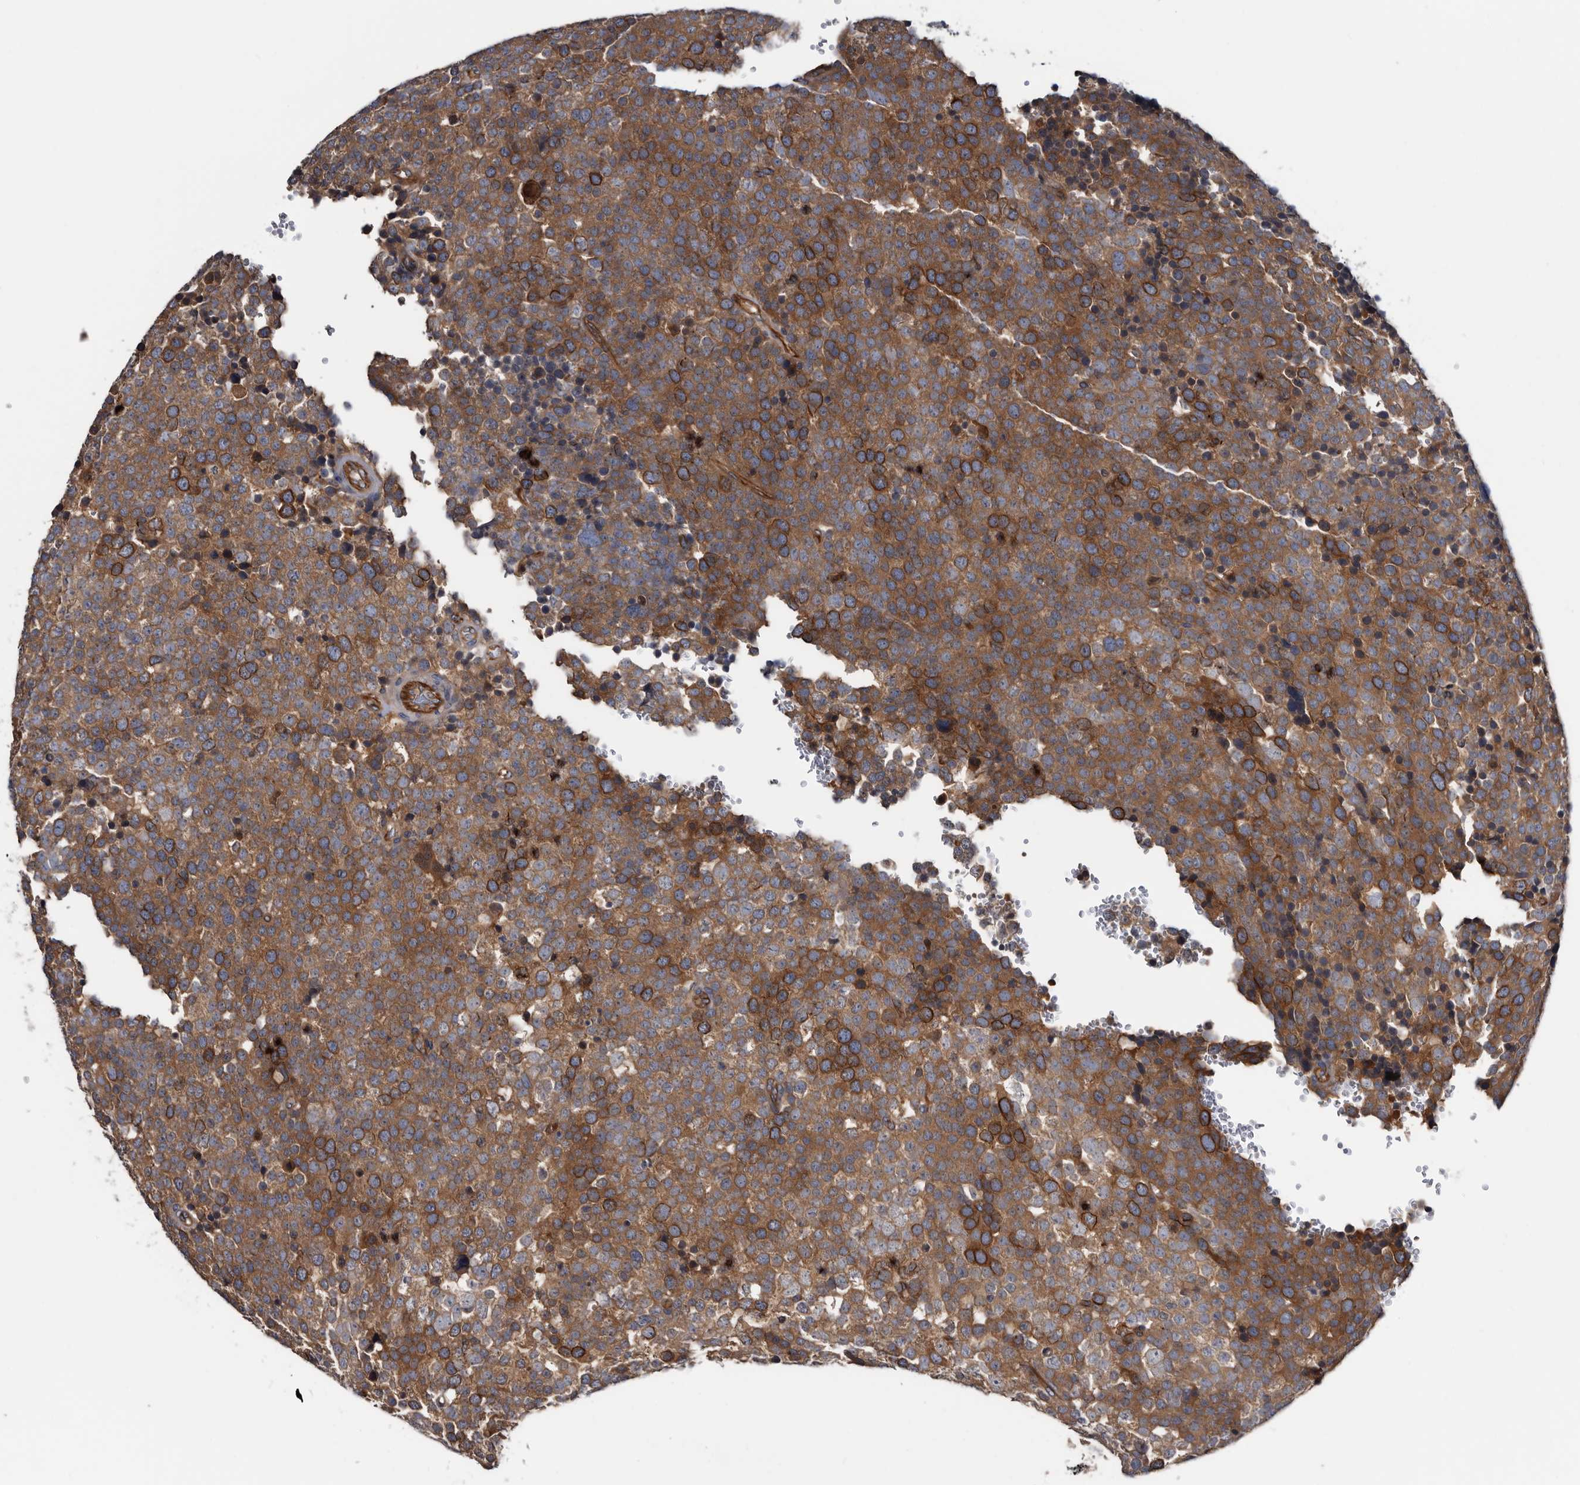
{"staining": {"intensity": "strong", "quantity": ">75%", "location": "cytoplasmic/membranous"}, "tissue": "testis cancer", "cell_type": "Tumor cells", "image_type": "cancer", "snomed": [{"axis": "morphology", "description": "Seminoma, NOS"}, {"axis": "topography", "description": "Testis"}], "caption": "Human seminoma (testis) stained for a protein (brown) reveals strong cytoplasmic/membranous positive positivity in about >75% of tumor cells.", "gene": "TSPAN17", "patient": {"sex": "male", "age": 71}}